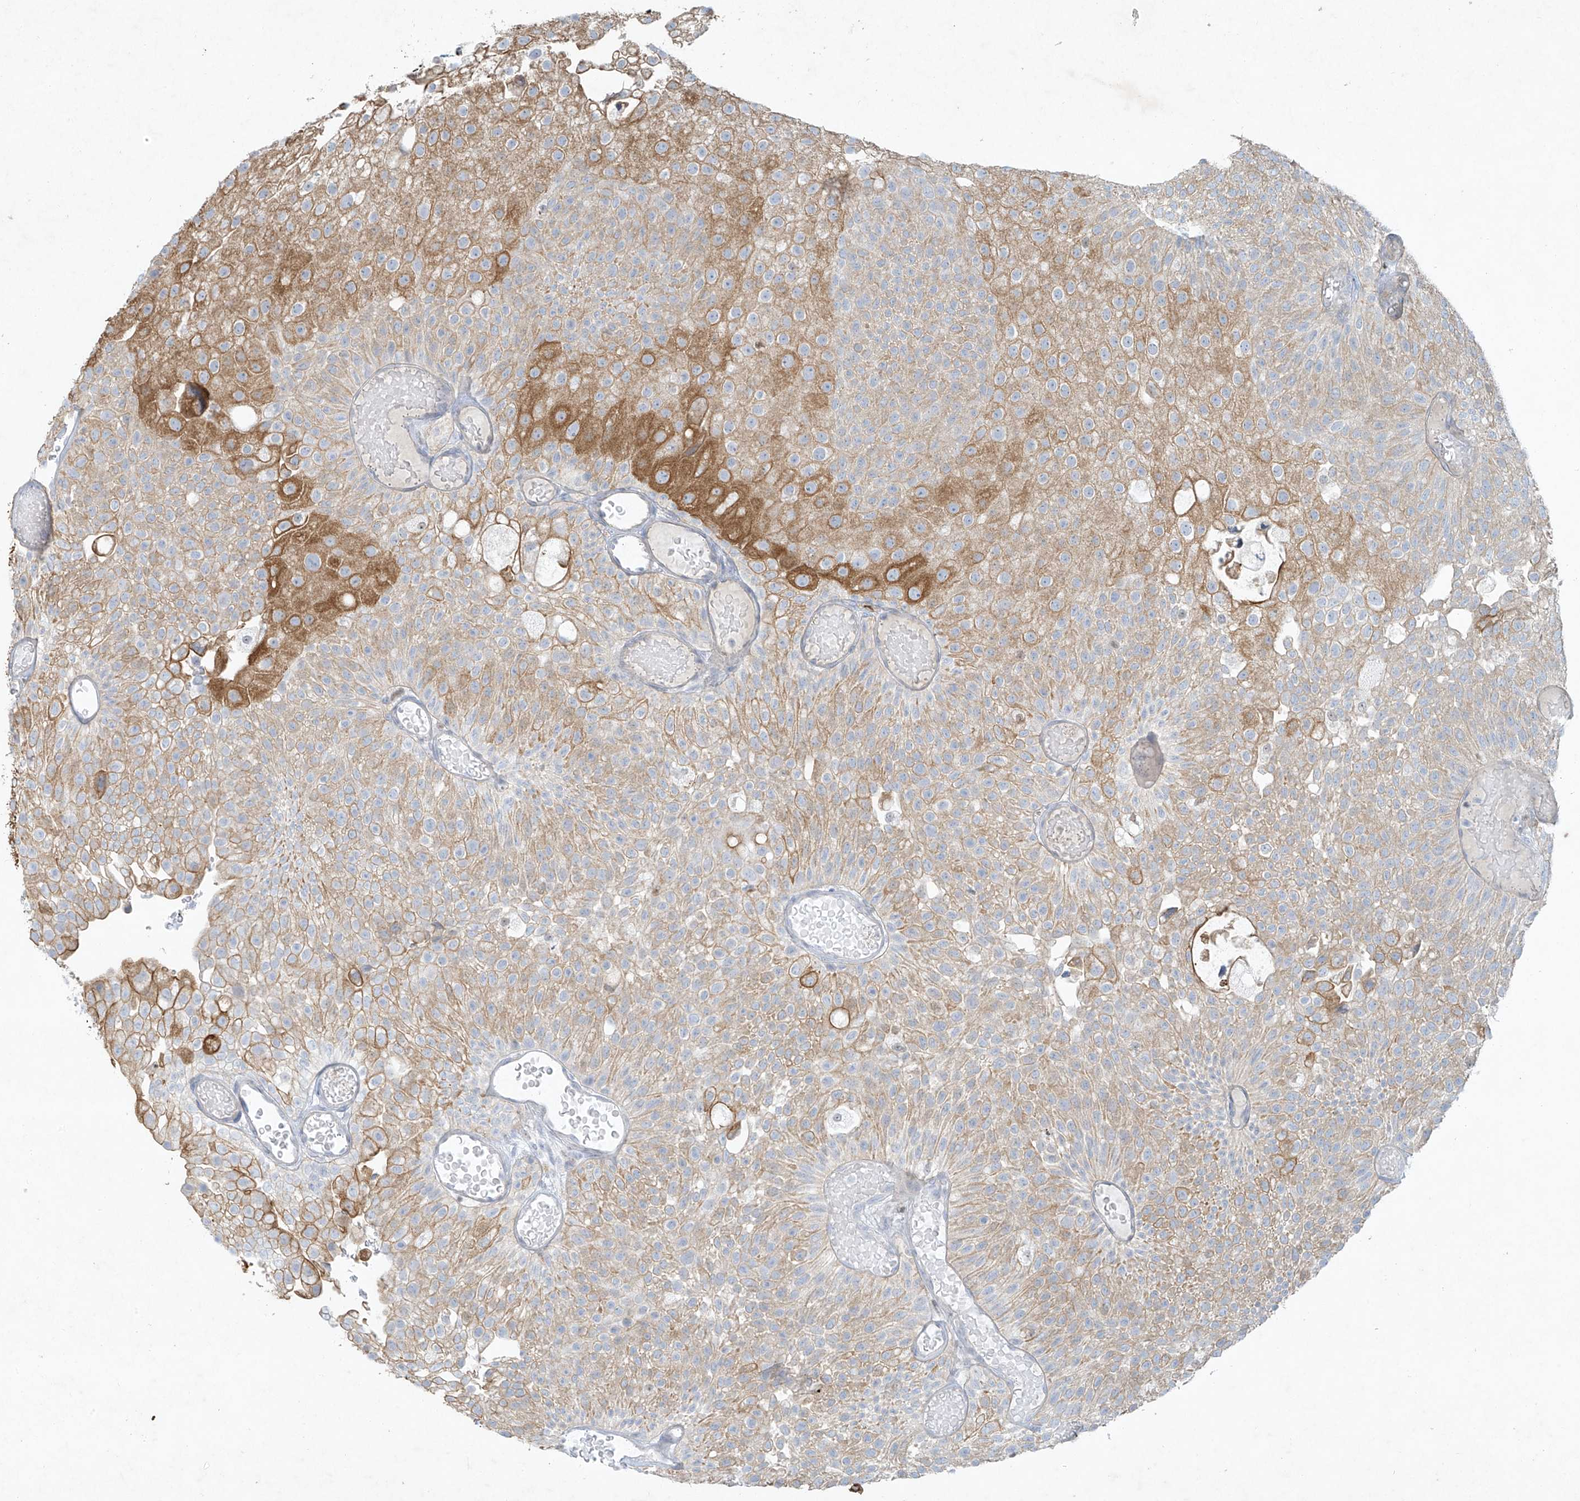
{"staining": {"intensity": "moderate", "quantity": ">75%", "location": "cytoplasmic/membranous"}, "tissue": "urothelial cancer", "cell_type": "Tumor cells", "image_type": "cancer", "snomed": [{"axis": "morphology", "description": "Urothelial carcinoma, Low grade"}, {"axis": "topography", "description": "Urinary bladder"}], "caption": "Protein analysis of urothelial cancer tissue shows moderate cytoplasmic/membranous staining in about >75% of tumor cells.", "gene": "TUBE1", "patient": {"sex": "male", "age": 78}}